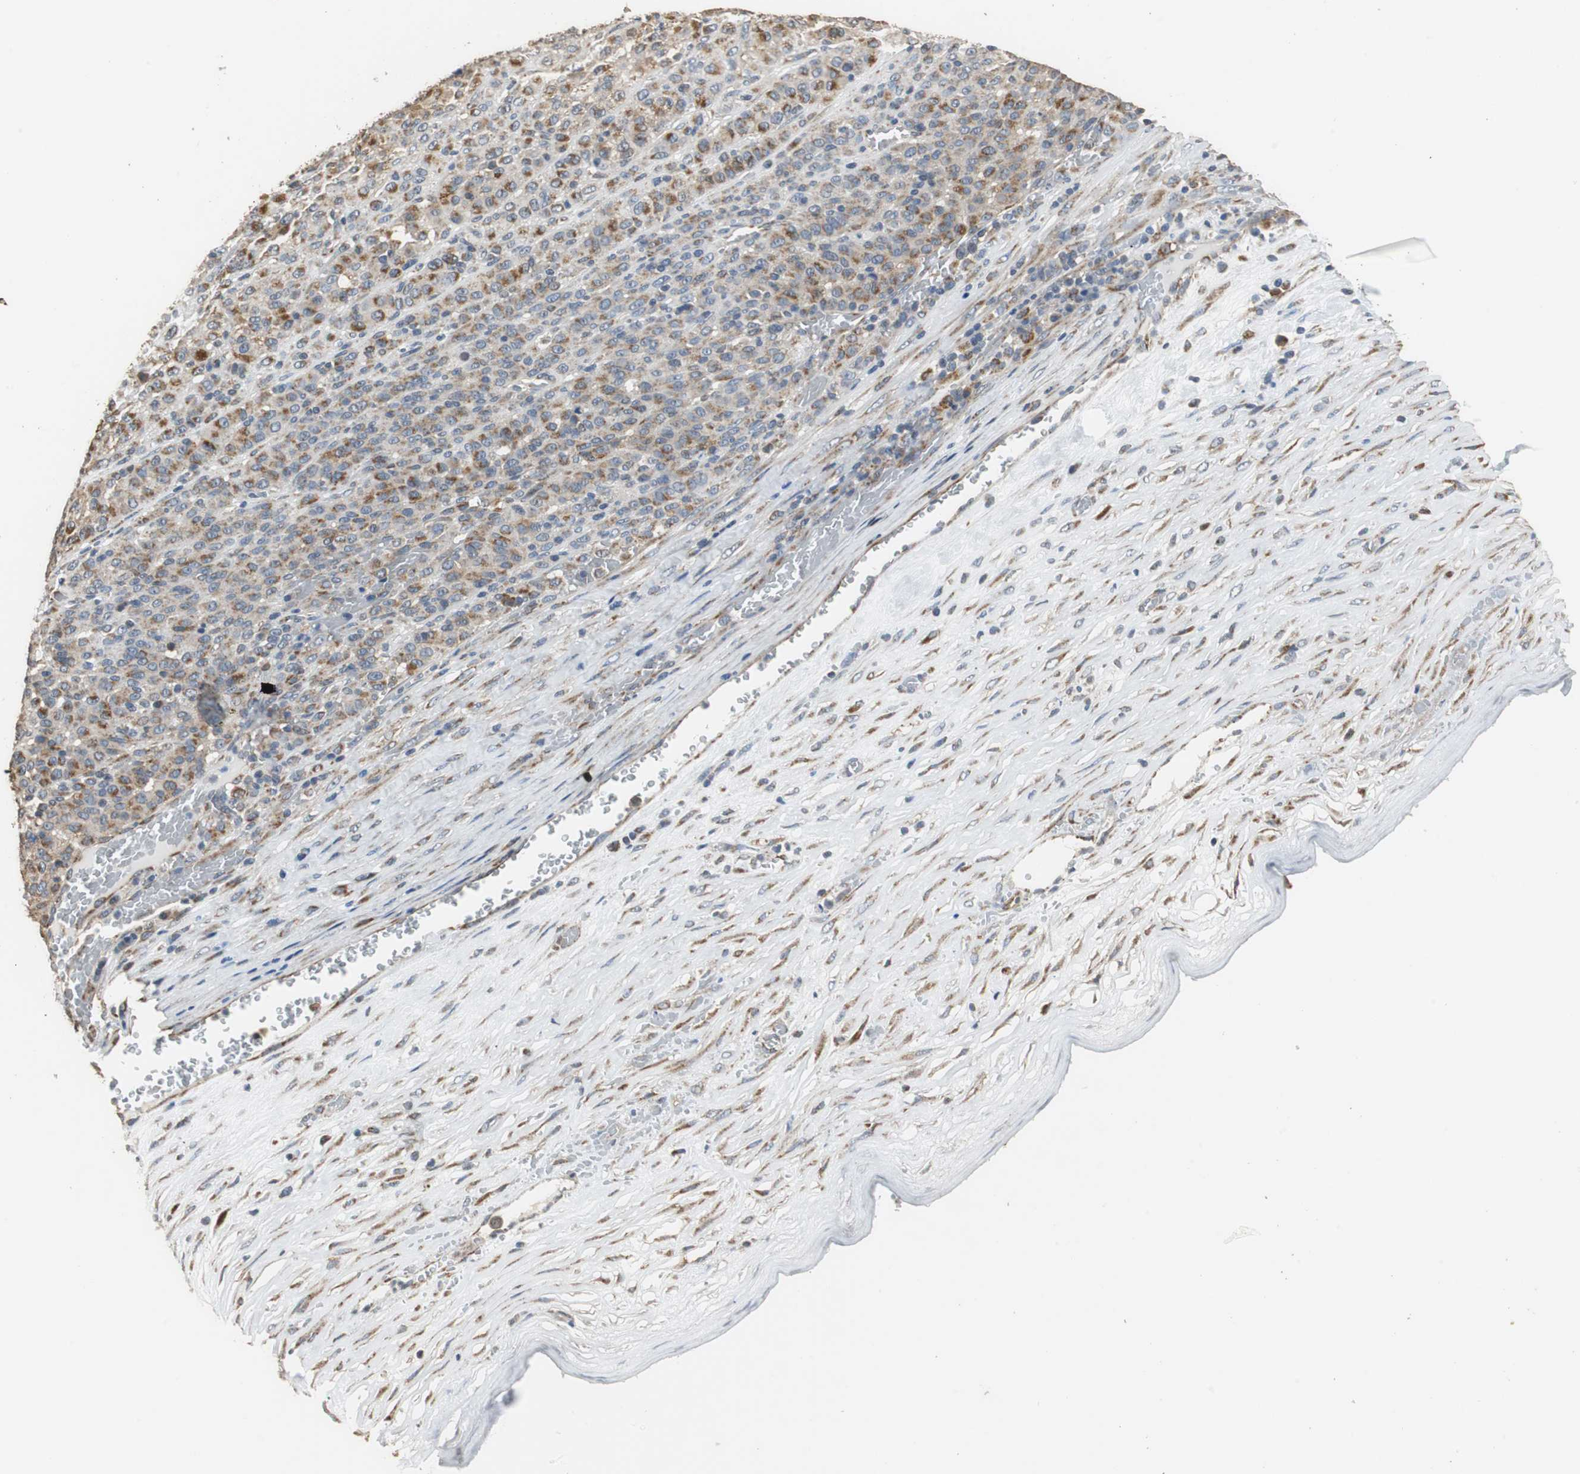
{"staining": {"intensity": "moderate", "quantity": ">75%", "location": "cytoplasmic/membranous"}, "tissue": "melanoma", "cell_type": "Tumor cells", "image_type": "cancer", "snomed": [{"axis": "morphology", "description": "Malignant melanoma, Metastatic site"}, {"axis": "topography", "description": "Pancreas"}], "caption": "IHC (DAB) staining of human malignant melanoma (metastatic site) shows moderate cytoplasmic/membranous protein positivity in approximately >75% of tumor cells.", "gene": "HMGCL", "patient": {"sex": "female", "age": 30}}